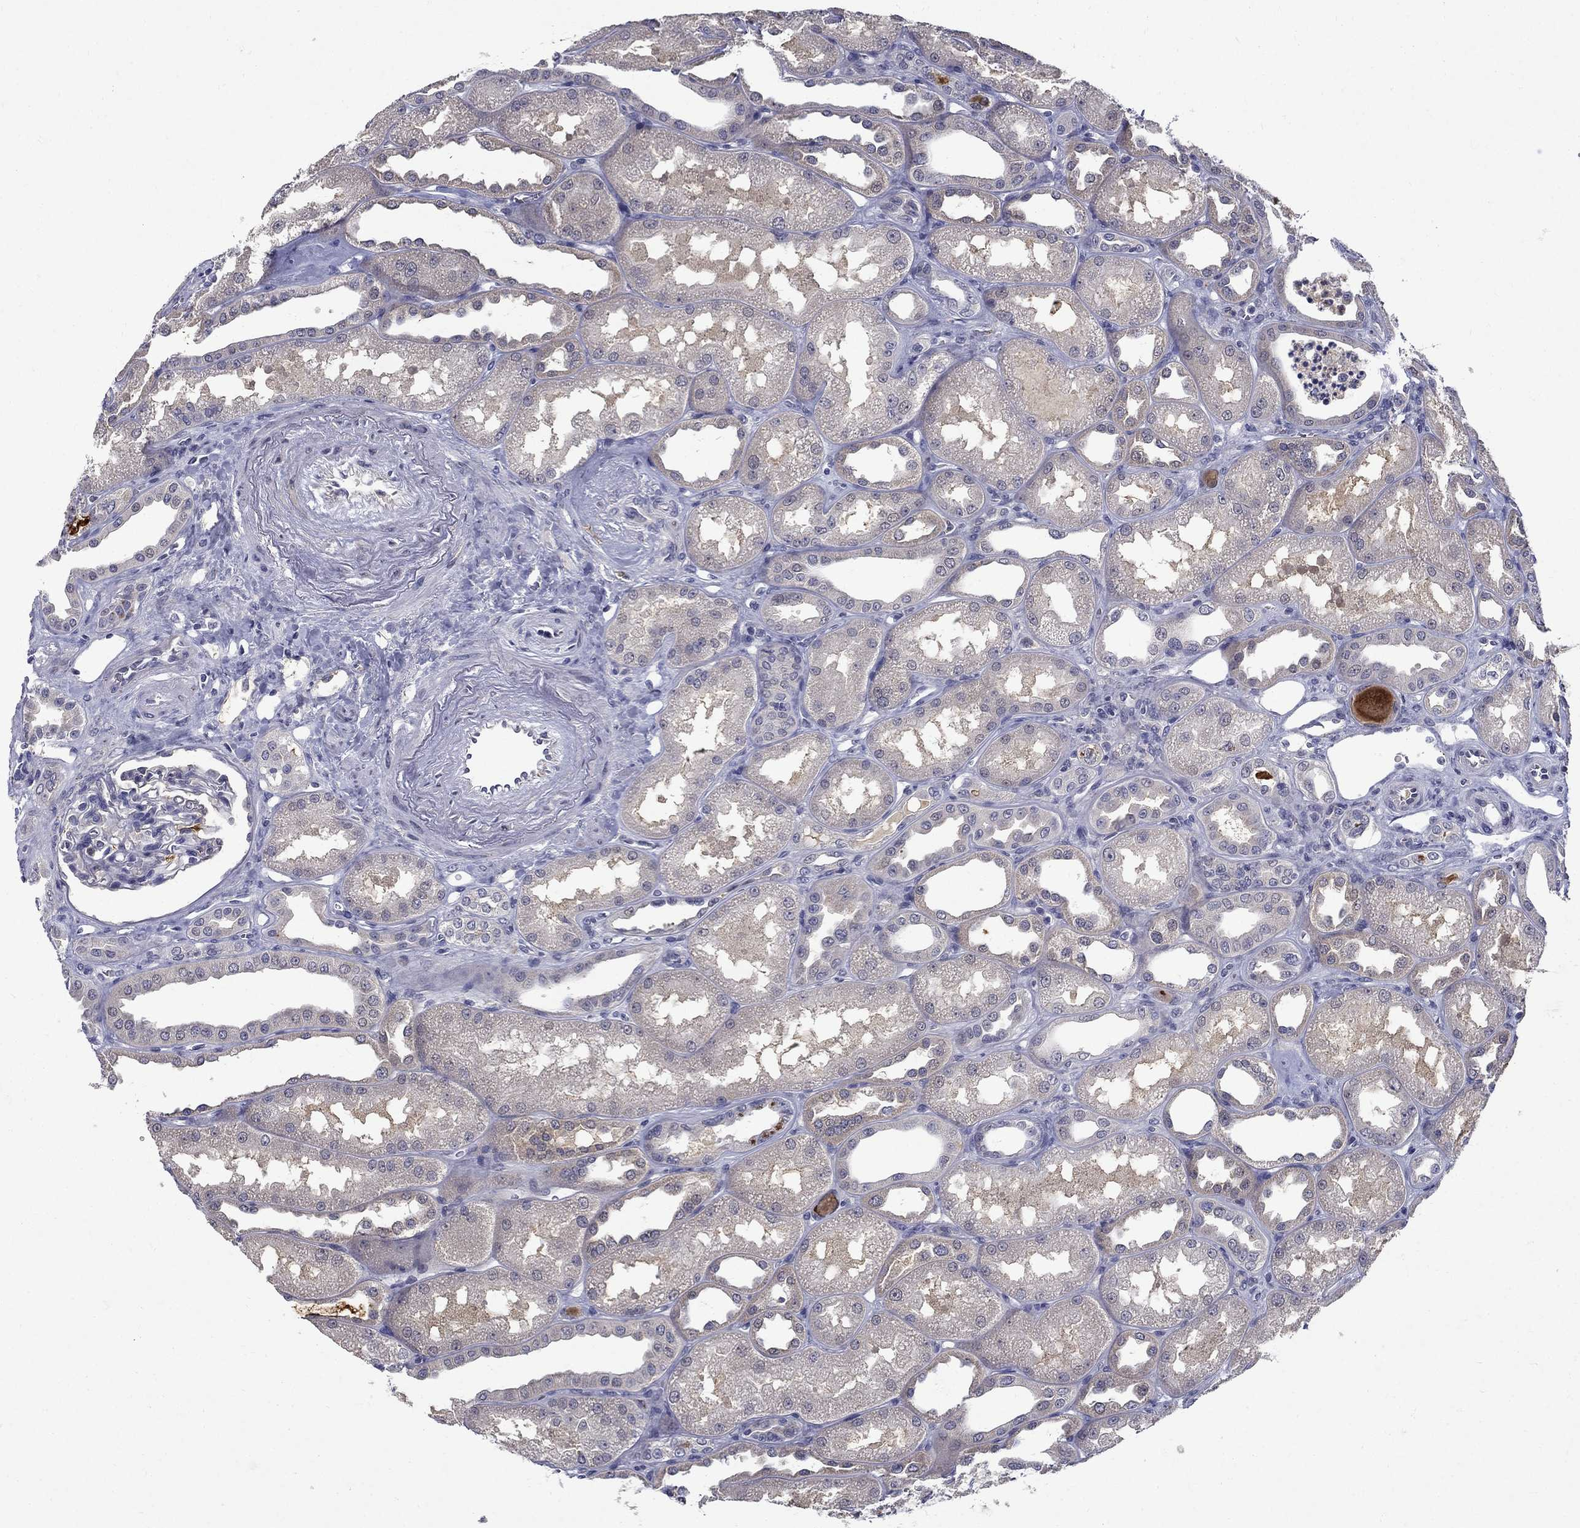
{"staining": {"intensity": "negative", "quantity": "none", "location": "none"}, "tissue": "kidney", "cell_type": "Cells in glomeruli", "image_type": "normal", "snomed": [{"axis": "morphology", "description": "Normal tissue, NOS"}, {"axis": "topography", "description": "Kidney"}], "caption": "IHC photomicrograph of normal kidney: kidney stained with DAB displays no significant protein positivity in cells in glomeruli.", "gene": "STAB2", "patient": {"sex": "male", "age": 61}}